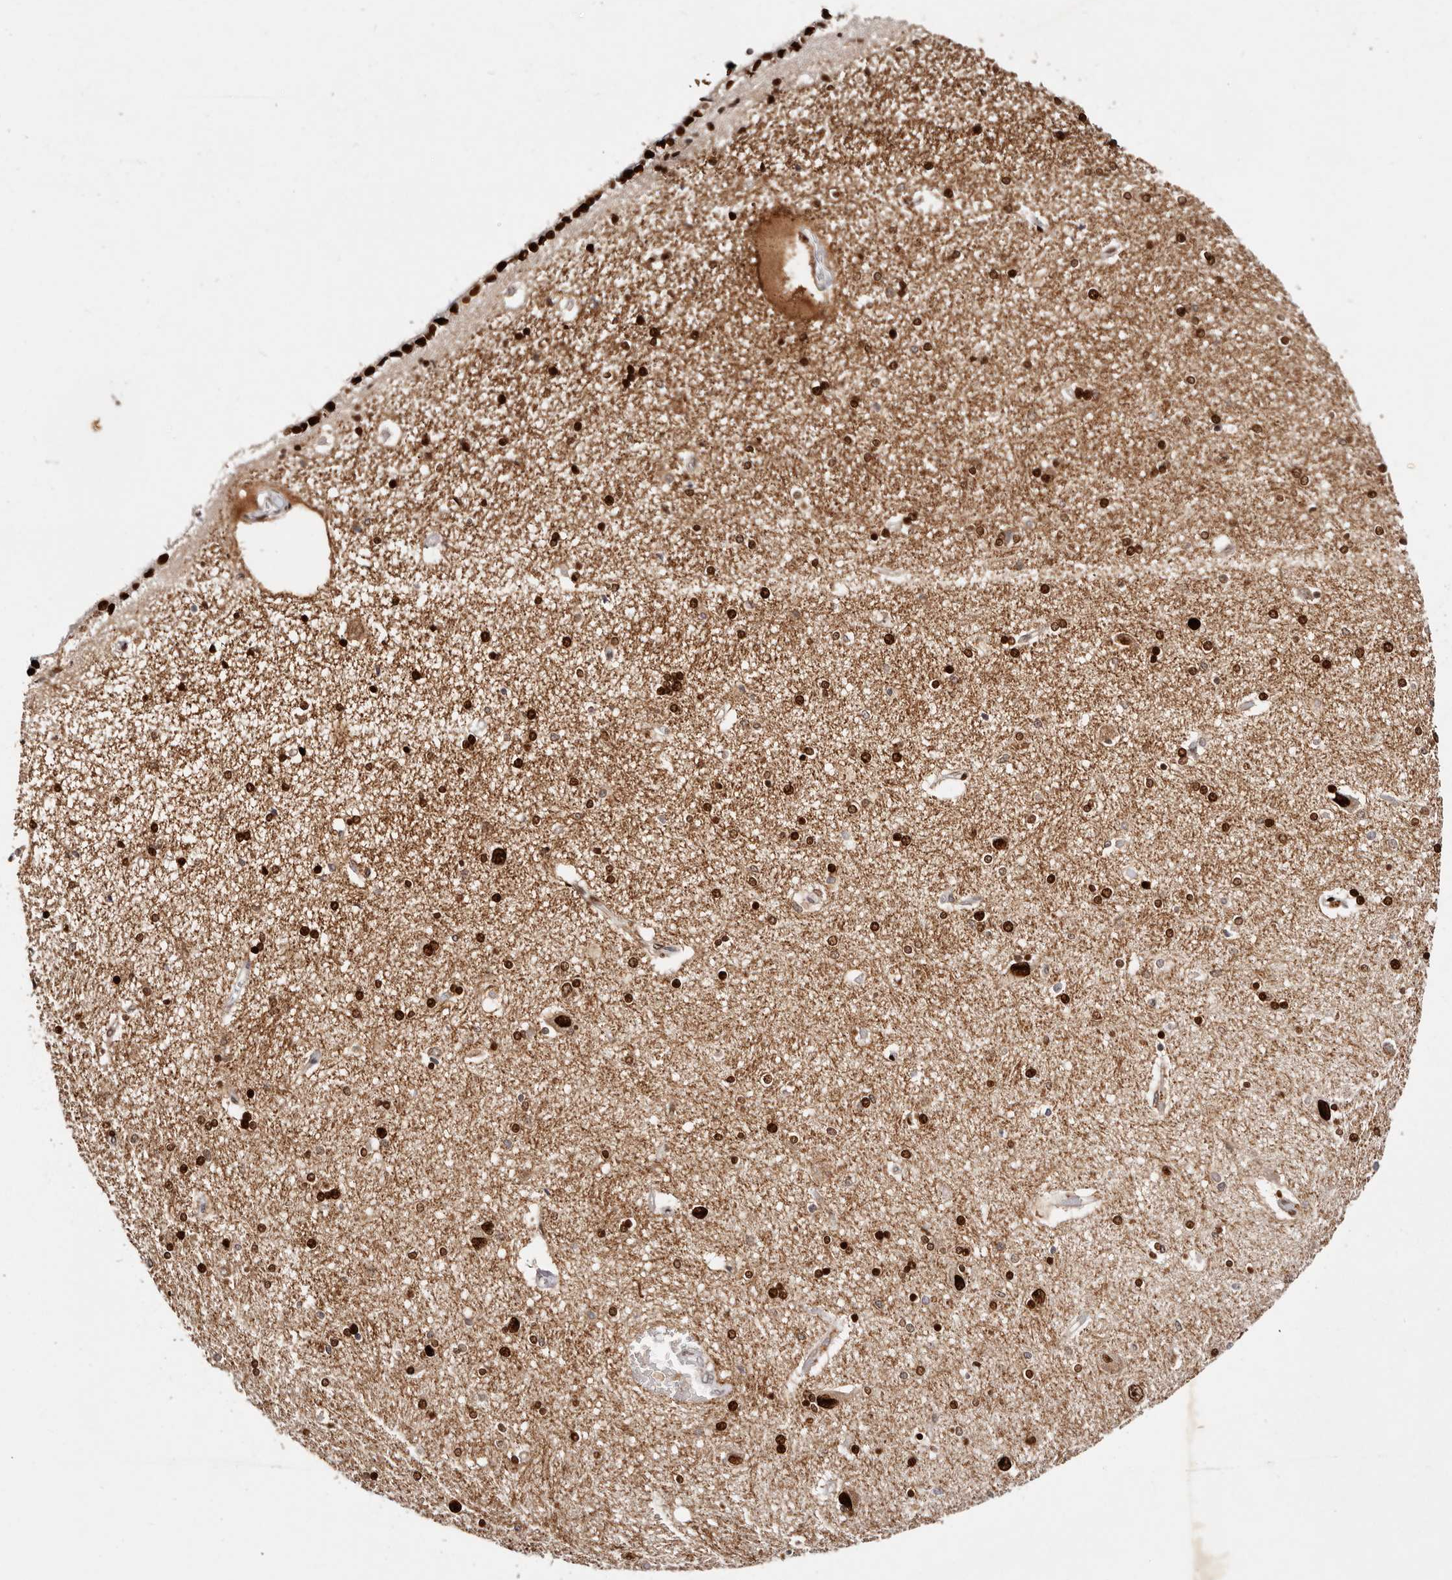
{"staining": {"intensity": "strong", "quantity": "25%-75%", "location": "nuclear"}, "tissue": "hippocampus", "cell_type": "Glial cells", "image_type": "normal", "snomed": [{"axis": "morphology", "description": "Normal tissue, NOS"}, {"axis": "topography", "description": "Hippocampus"}], "caption": "Glial cells display high levels of strong nuclear staining in approximately 25%-75% of cells in unremarkable hippocampus.", "gene": "IQGAP3", "patient": {"sex": "female", "age": 54}}